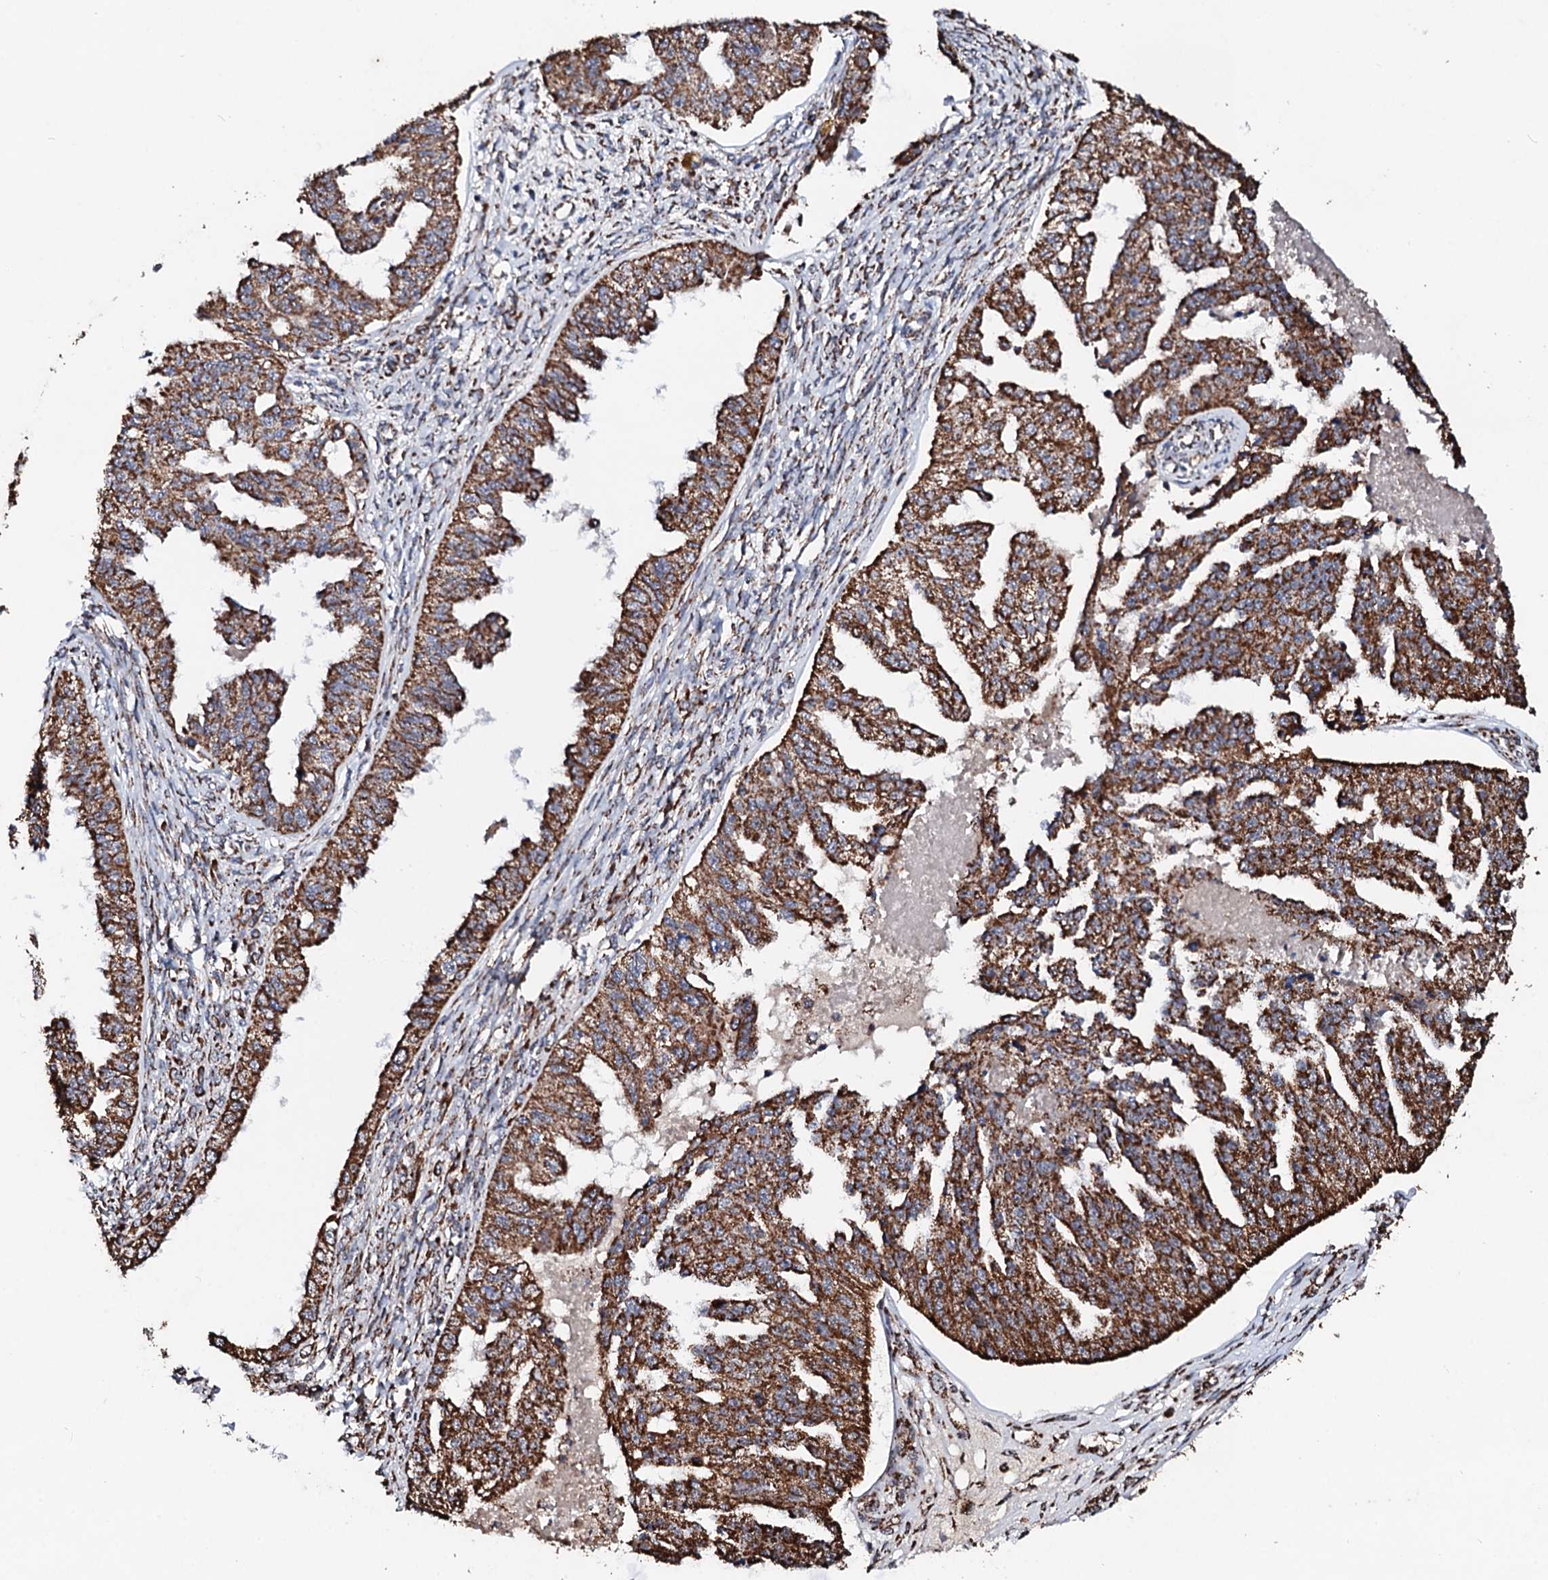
{"staining": {"intensity": "strong", "quantity": ">75%", "location": "cytoplasmic/membranous"}, "tissue": "ovarian cancer", "cell_type": "Tumor cells", "image_type": "cancer", "snomed": [{"axis": "morphology", "description": "Cystadenocarcinoma, serous, NOS"}, {"axis": "topography", "description": "Ovary"}], "caption": "Ovarian serous cystadenocarcinoma tissue displays strong cytoplasmic/membranous expression in approximately >75% of tumor cells, visualized by immunohistochemistry.", "gene": "SECISBP2L", "patient": {"sex": "female", "age": 58}}